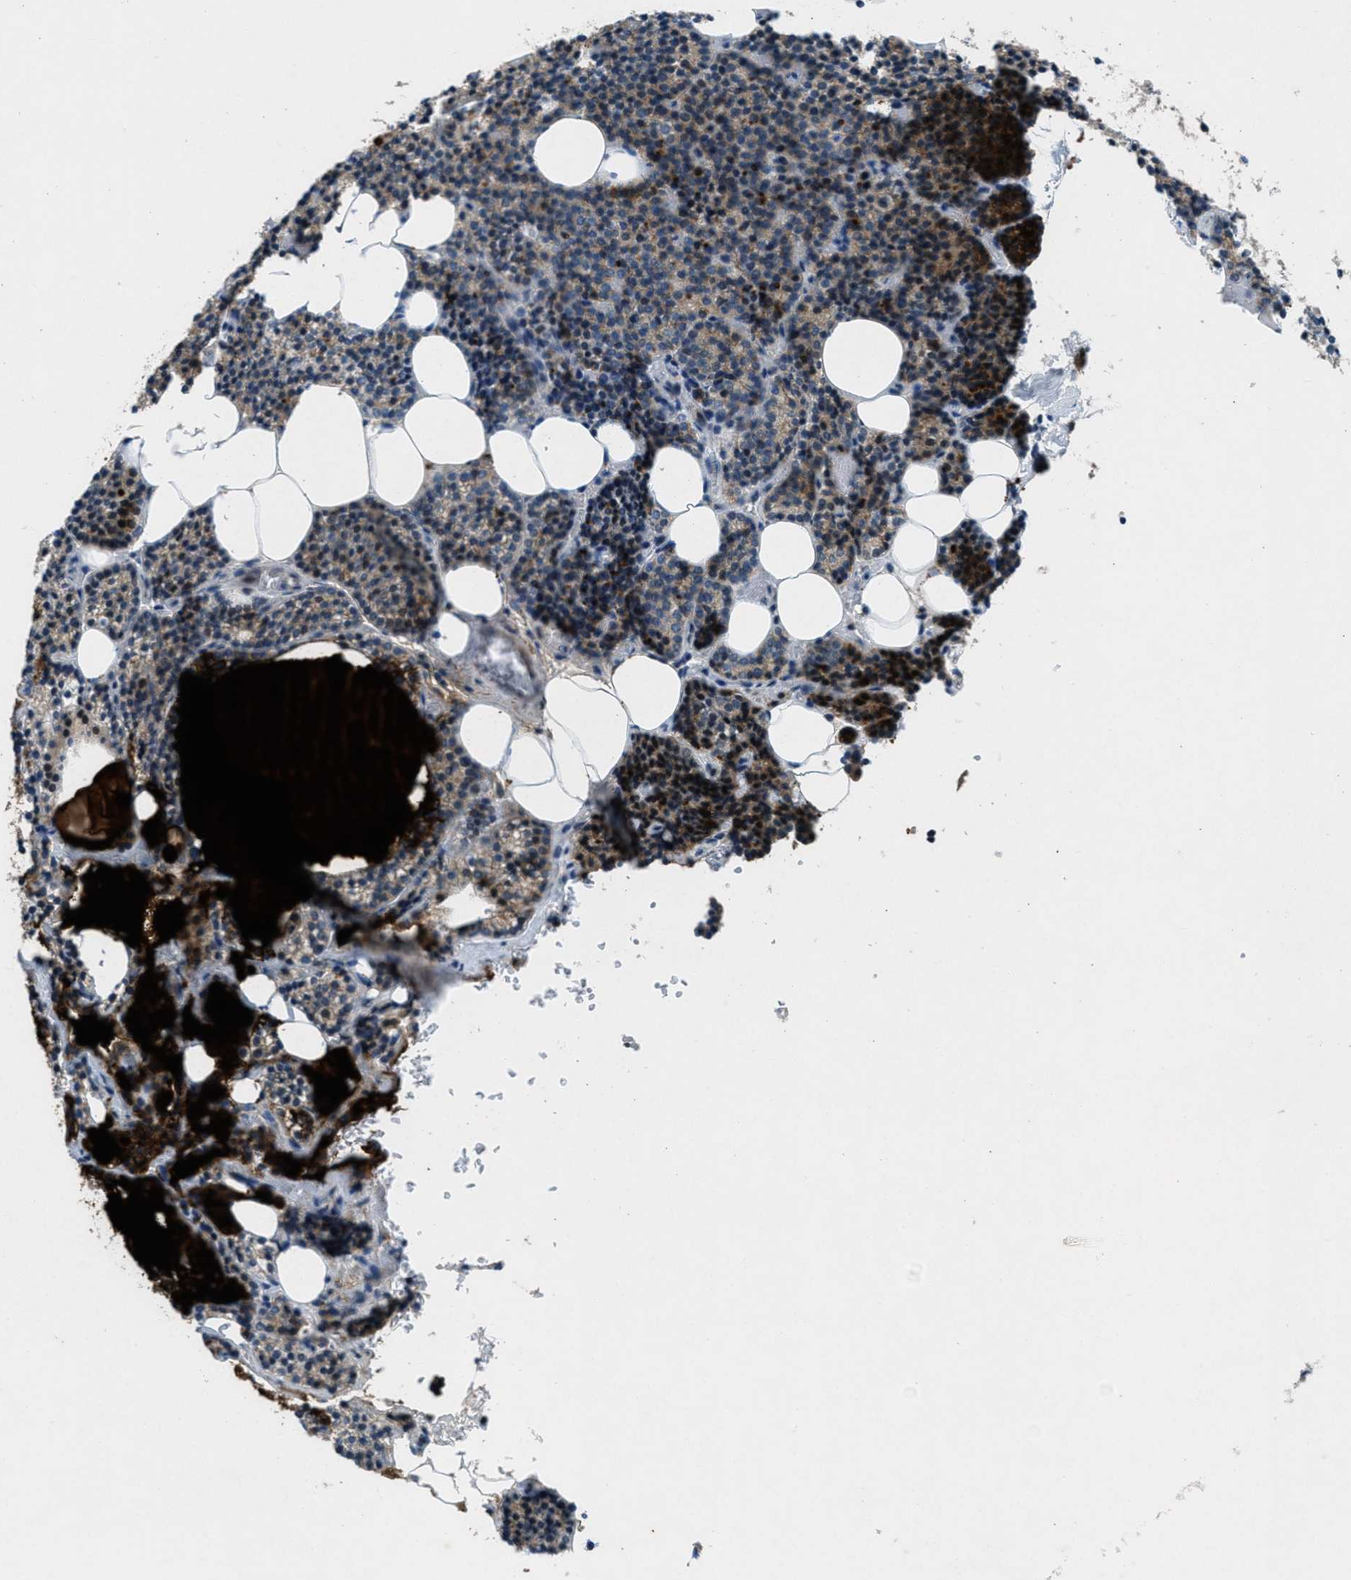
{"staining": {"intensity": "moderate", "quantity": "25%-75%", "location": "cytoplasmic/membranous,nuclear"}, "tissue": "parathyroid gland", "cell_type": "Glandular cells", "image_type": "normal", "snomed": [{"axis": "morphology", "description": "Normal tissue, NOS"}, {"axis": "morphology", "description": "Adenoma, NOS"}, {"axis": "topography", "description": "Parathyroid gland"}], "caption": "Moderate cytoplasmic/membranous,nuclear staining is identified in approximately 25%-75% of glandular cells in benign parathyroid gland.", "gene": "CLEC2D", "patient": {"sex": "female", "age": 54}}